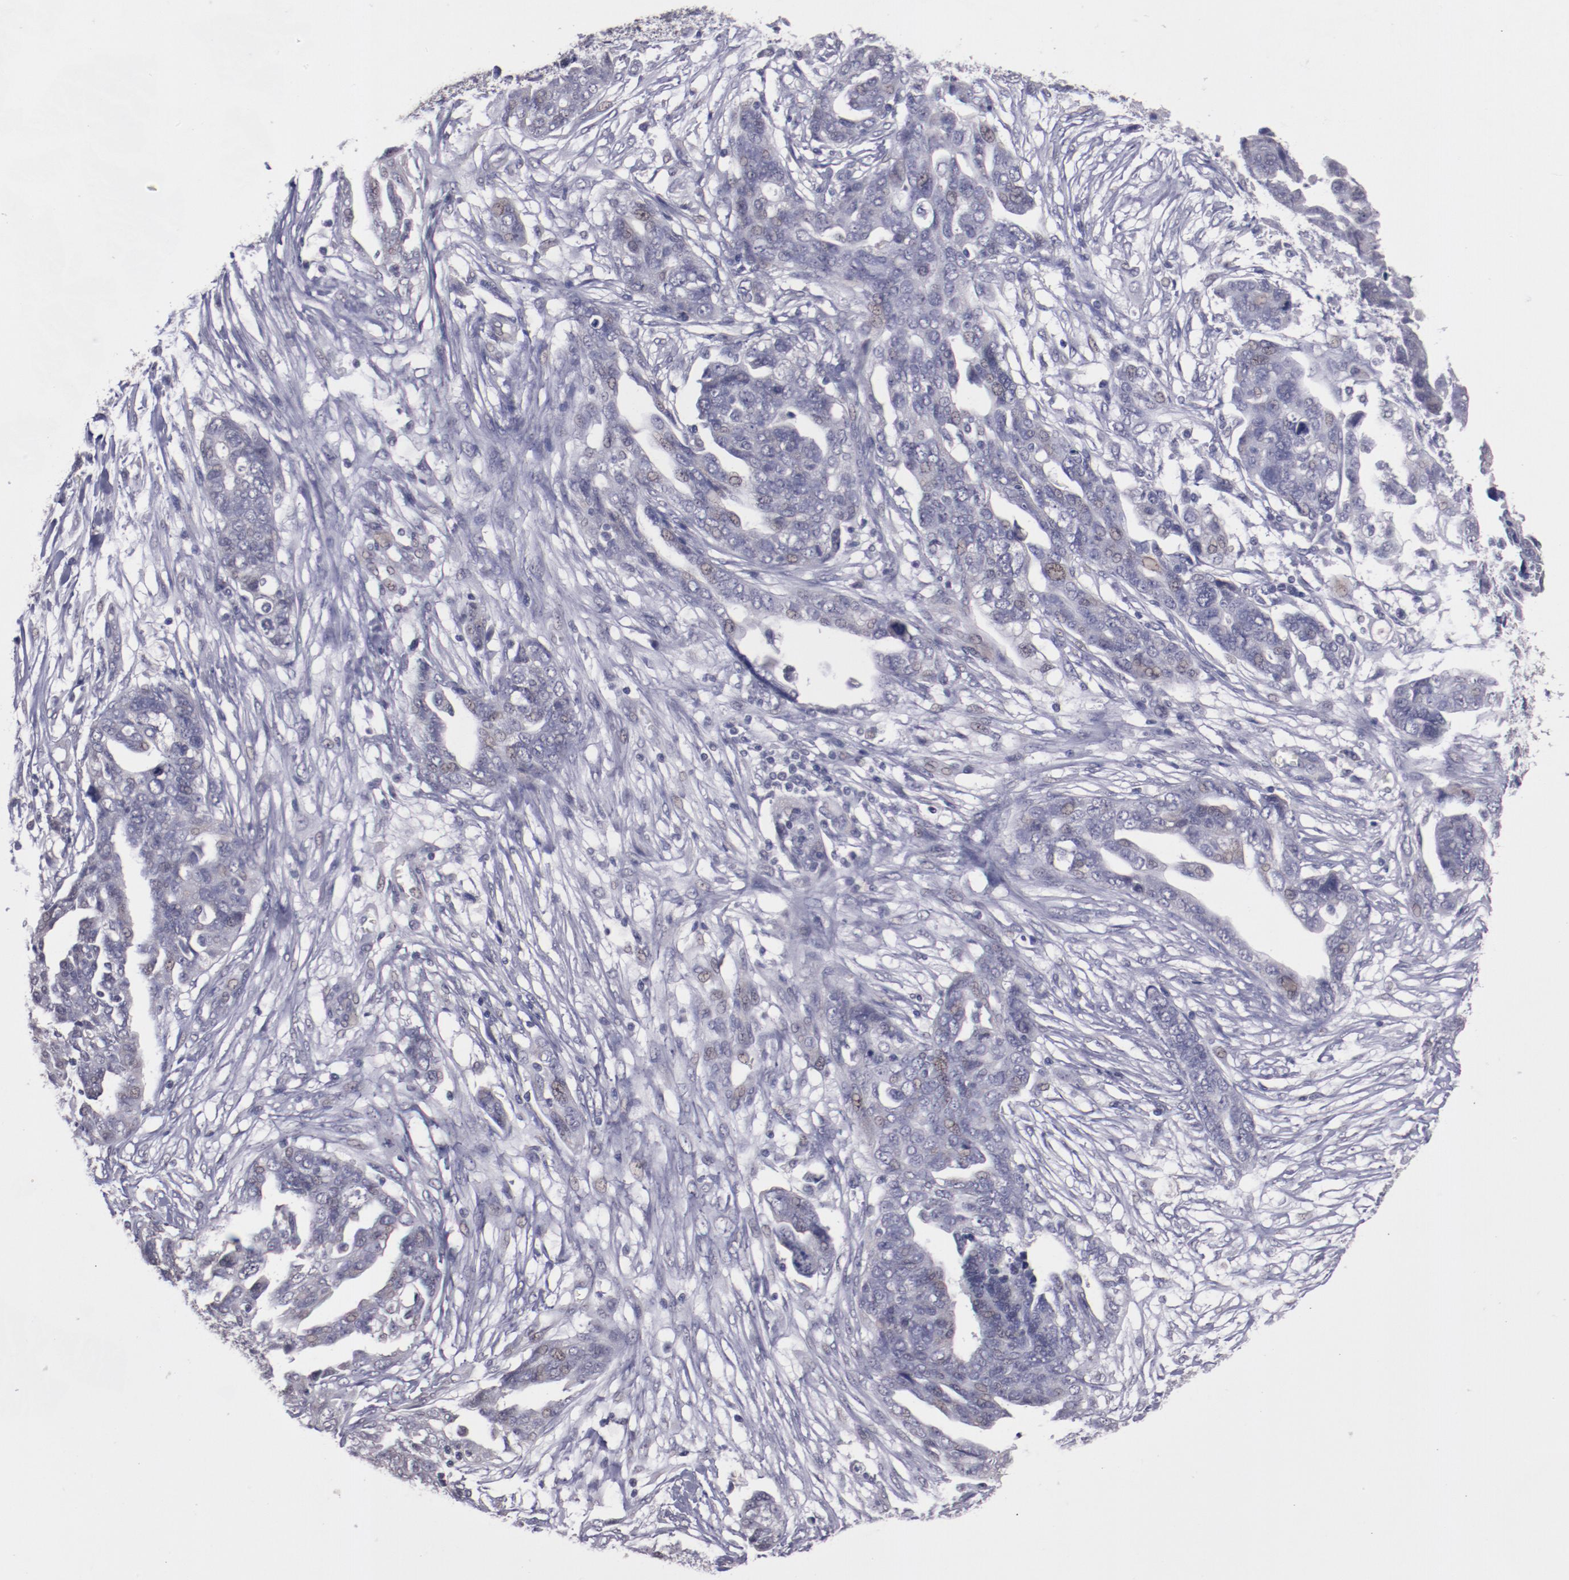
{"staining": {"intensity": "weak", "quantity": "<25%", "location": "nuclear"}, "tissue": "ovarian cancer", "cell_type": "Tumor cells", "image_type": "cancer", "snomed": [{"axis": "morphology", "description": "Normal tissue, NOS"}, {"axis": "morphology", "description": "Cystadenocarcinoma, serous, NOS"}, {"axis": "topography", "description": "Fallopian tube"}, {"axis": "topography", "description": "Ovary"}], "caption": "Tumor cells show no significant expression in ovarian serous cystadenocarcinoma. (DAB immunohistochemistry, high magnification).", "gene": "NRXN3", "patient": {"sex": "female", "age": 56}}